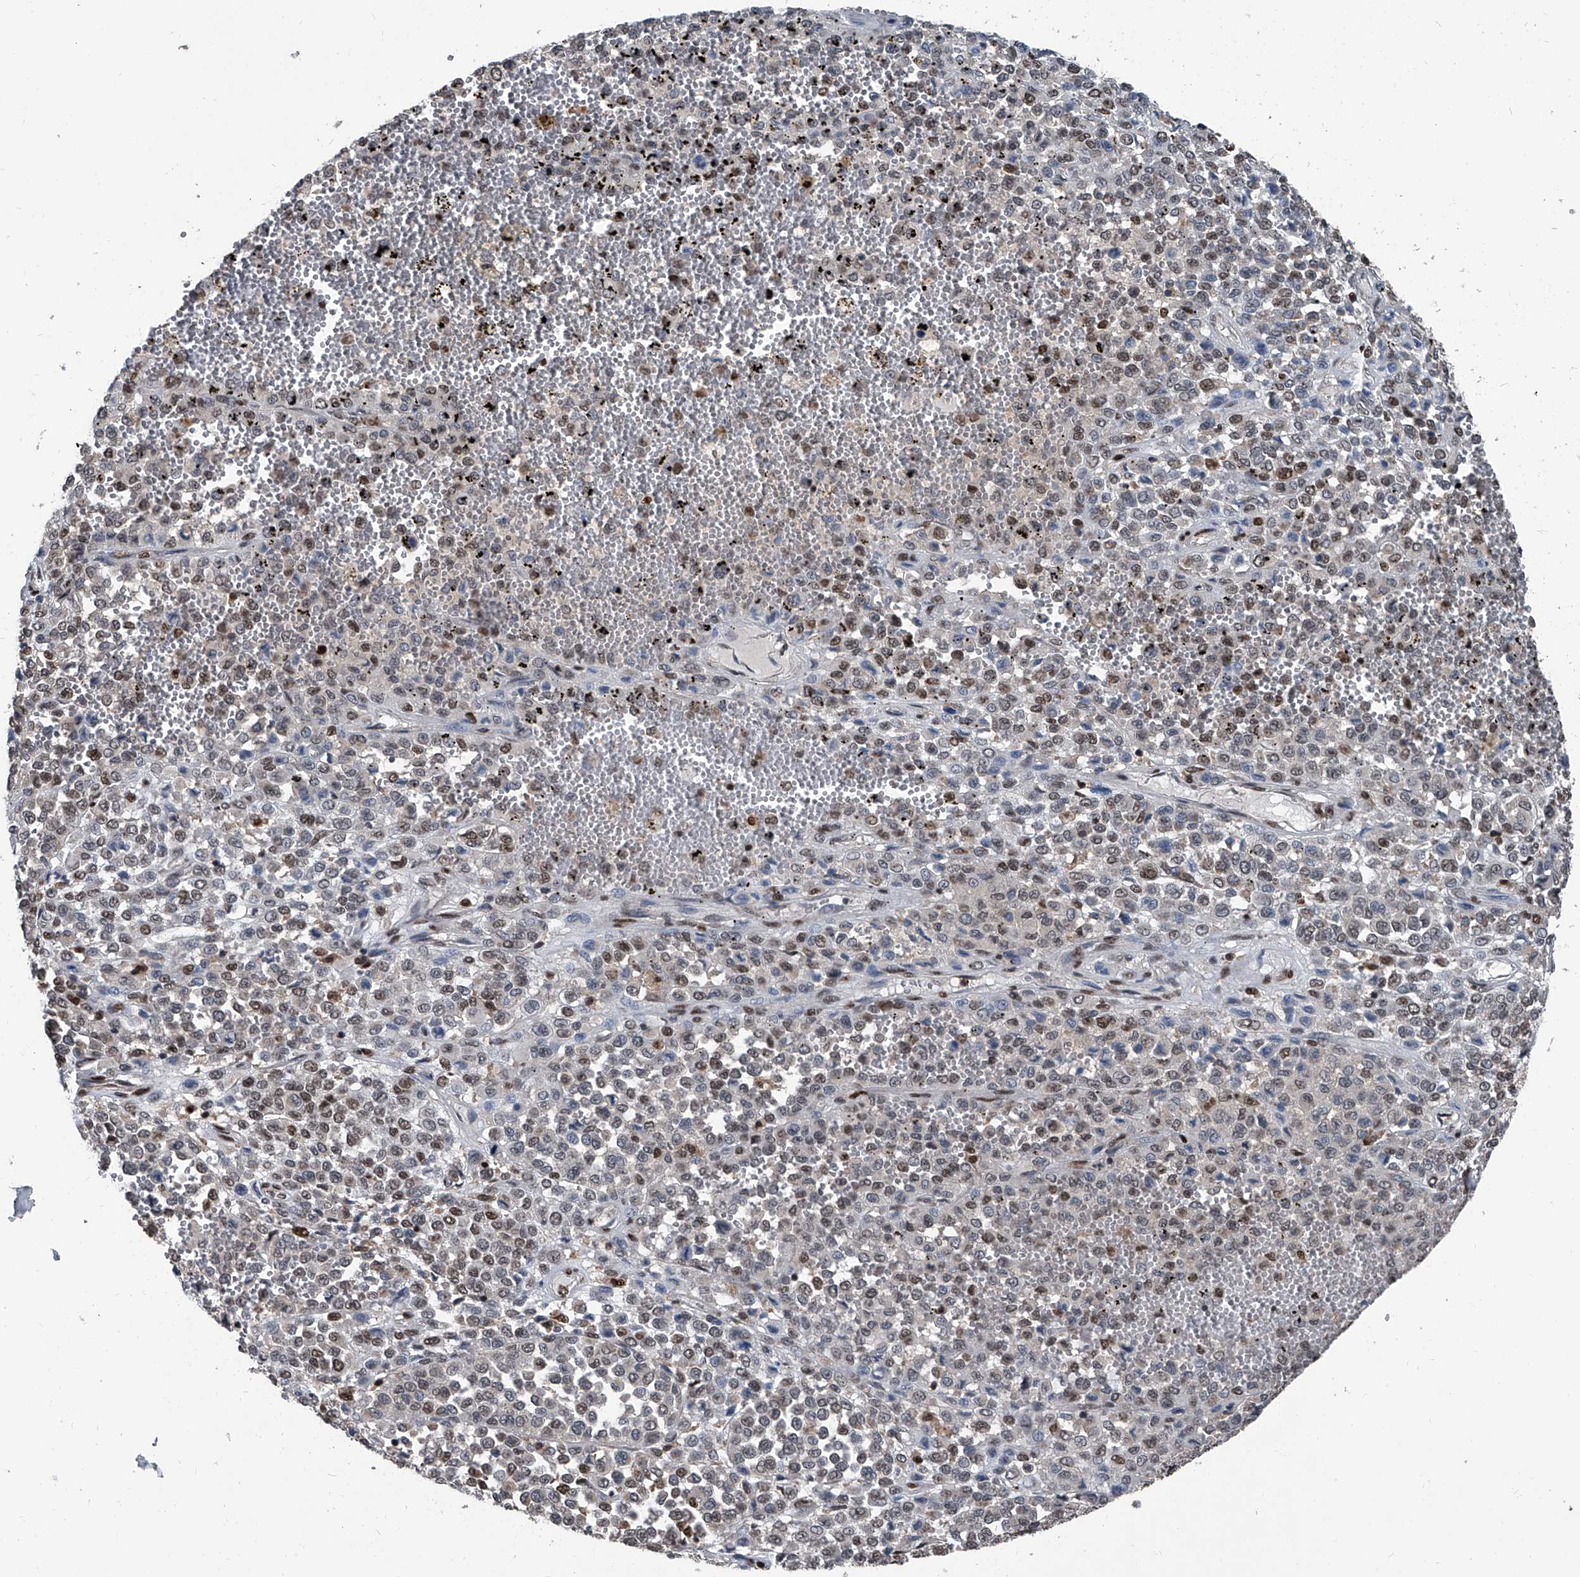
{"staining": {"intensity": "weak", "quantity": "<25%", "location": "nuclear"}, "tissue": "melanoma", "cell_type": "Tumor cells", "image_type": "cancer", "snomed": [{"axis": "morphology", "description": "Malignant melanoma, Metastatic site"}, {"axis": "topography", "description": "Pancreas"}], "caption": "Tumor cells show no significant expression in malignant melanoma (metastatic site). Nuclei are stained in blue.", "gene": "FKBP5", "patient": {"sex": "female", "age": 30}}